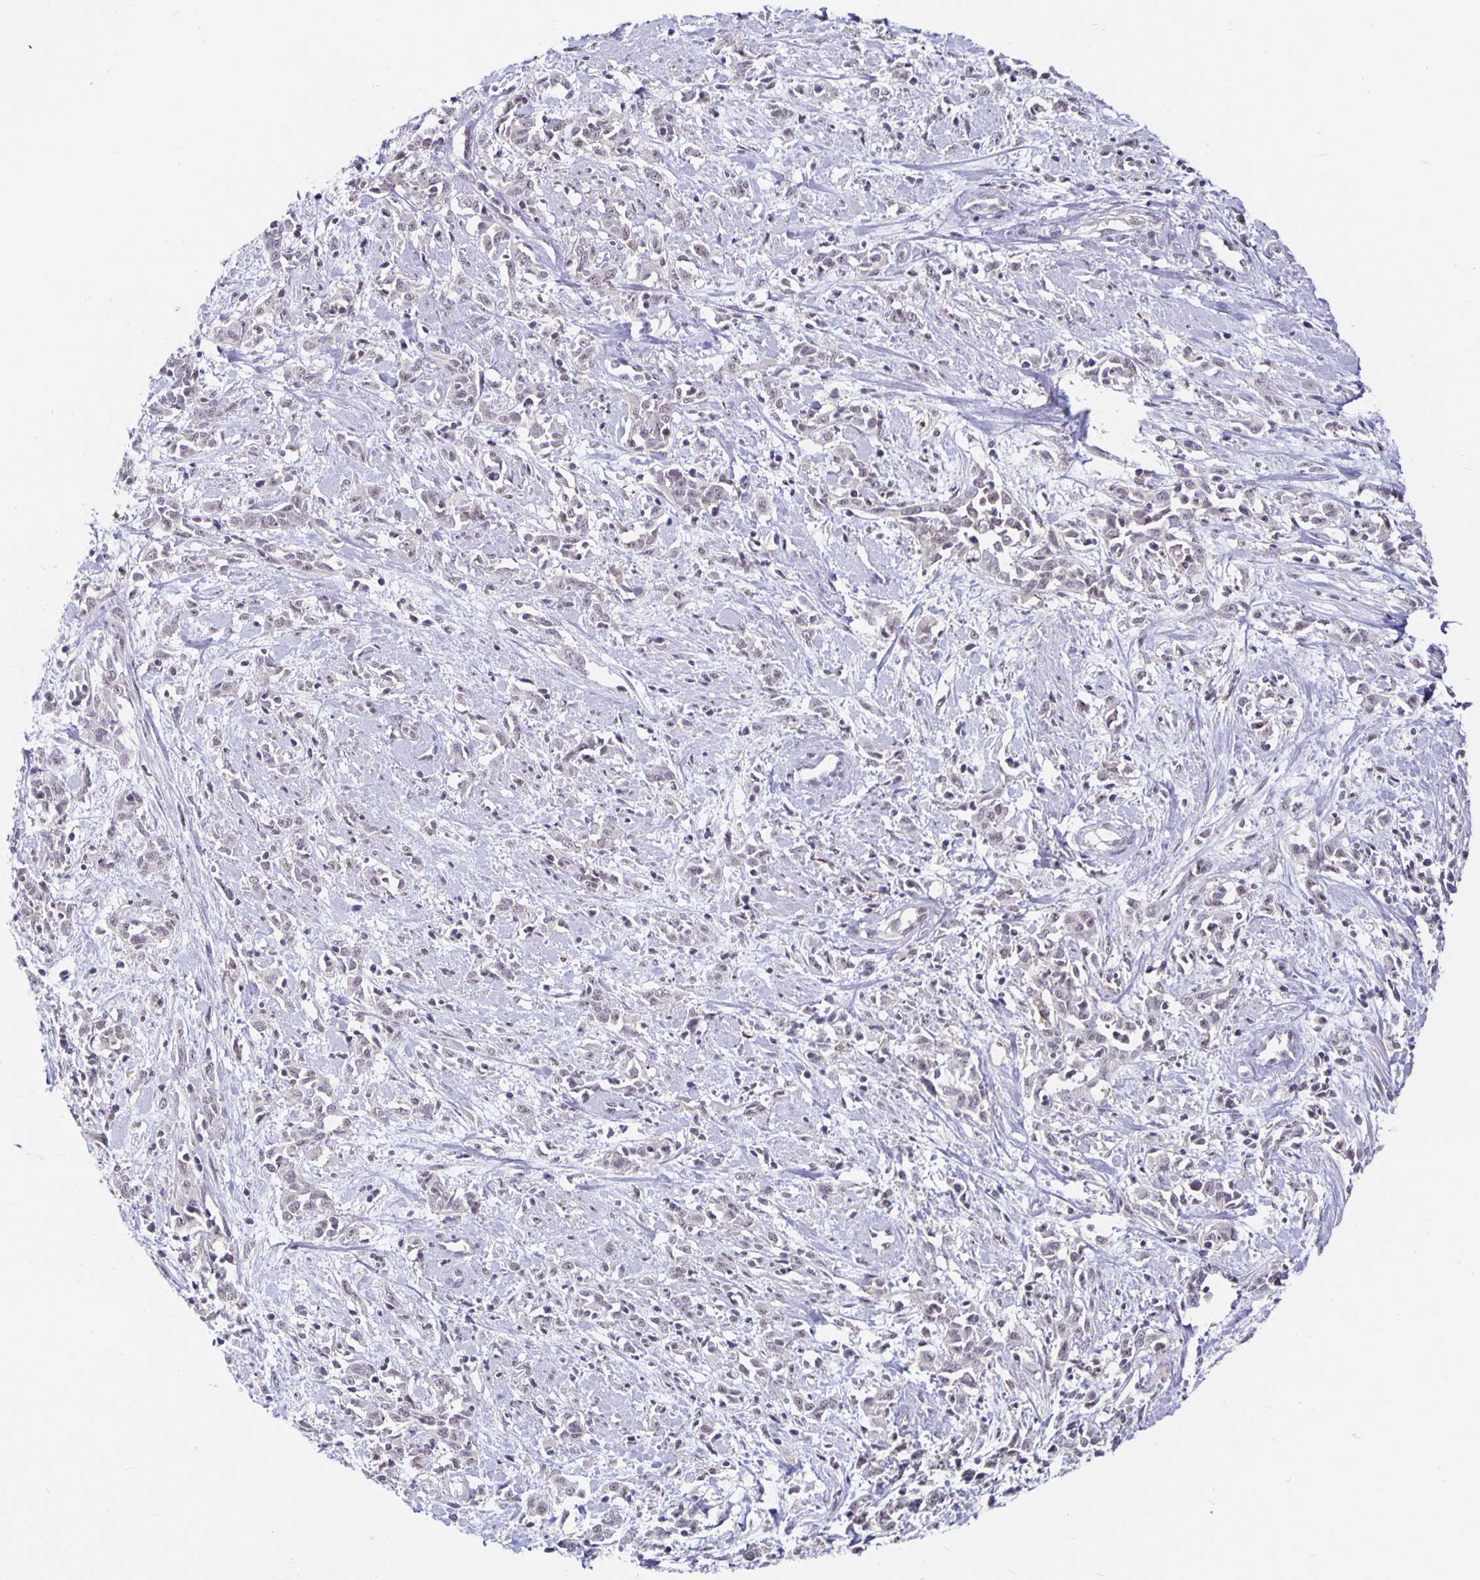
{"staining": {"intensity": "weak", "quantity": "<25%", "location": "nuclear"}, "tissue": "cervical cancer", "cell_type": "Tumor cells", "image_type": "cancer", "snomed": [{"axis": "morphology", "description": "Adenocarcinoma, NOS"}, {"axis": "topography", "description": "Cervix"}], "caption": "Cervical adenocarcinoma stained for a protein using immunohistochemistry displays no staining tumor cells.", "gene": "EXOC6B", "patient": {"sex": "female", "age": 40}}